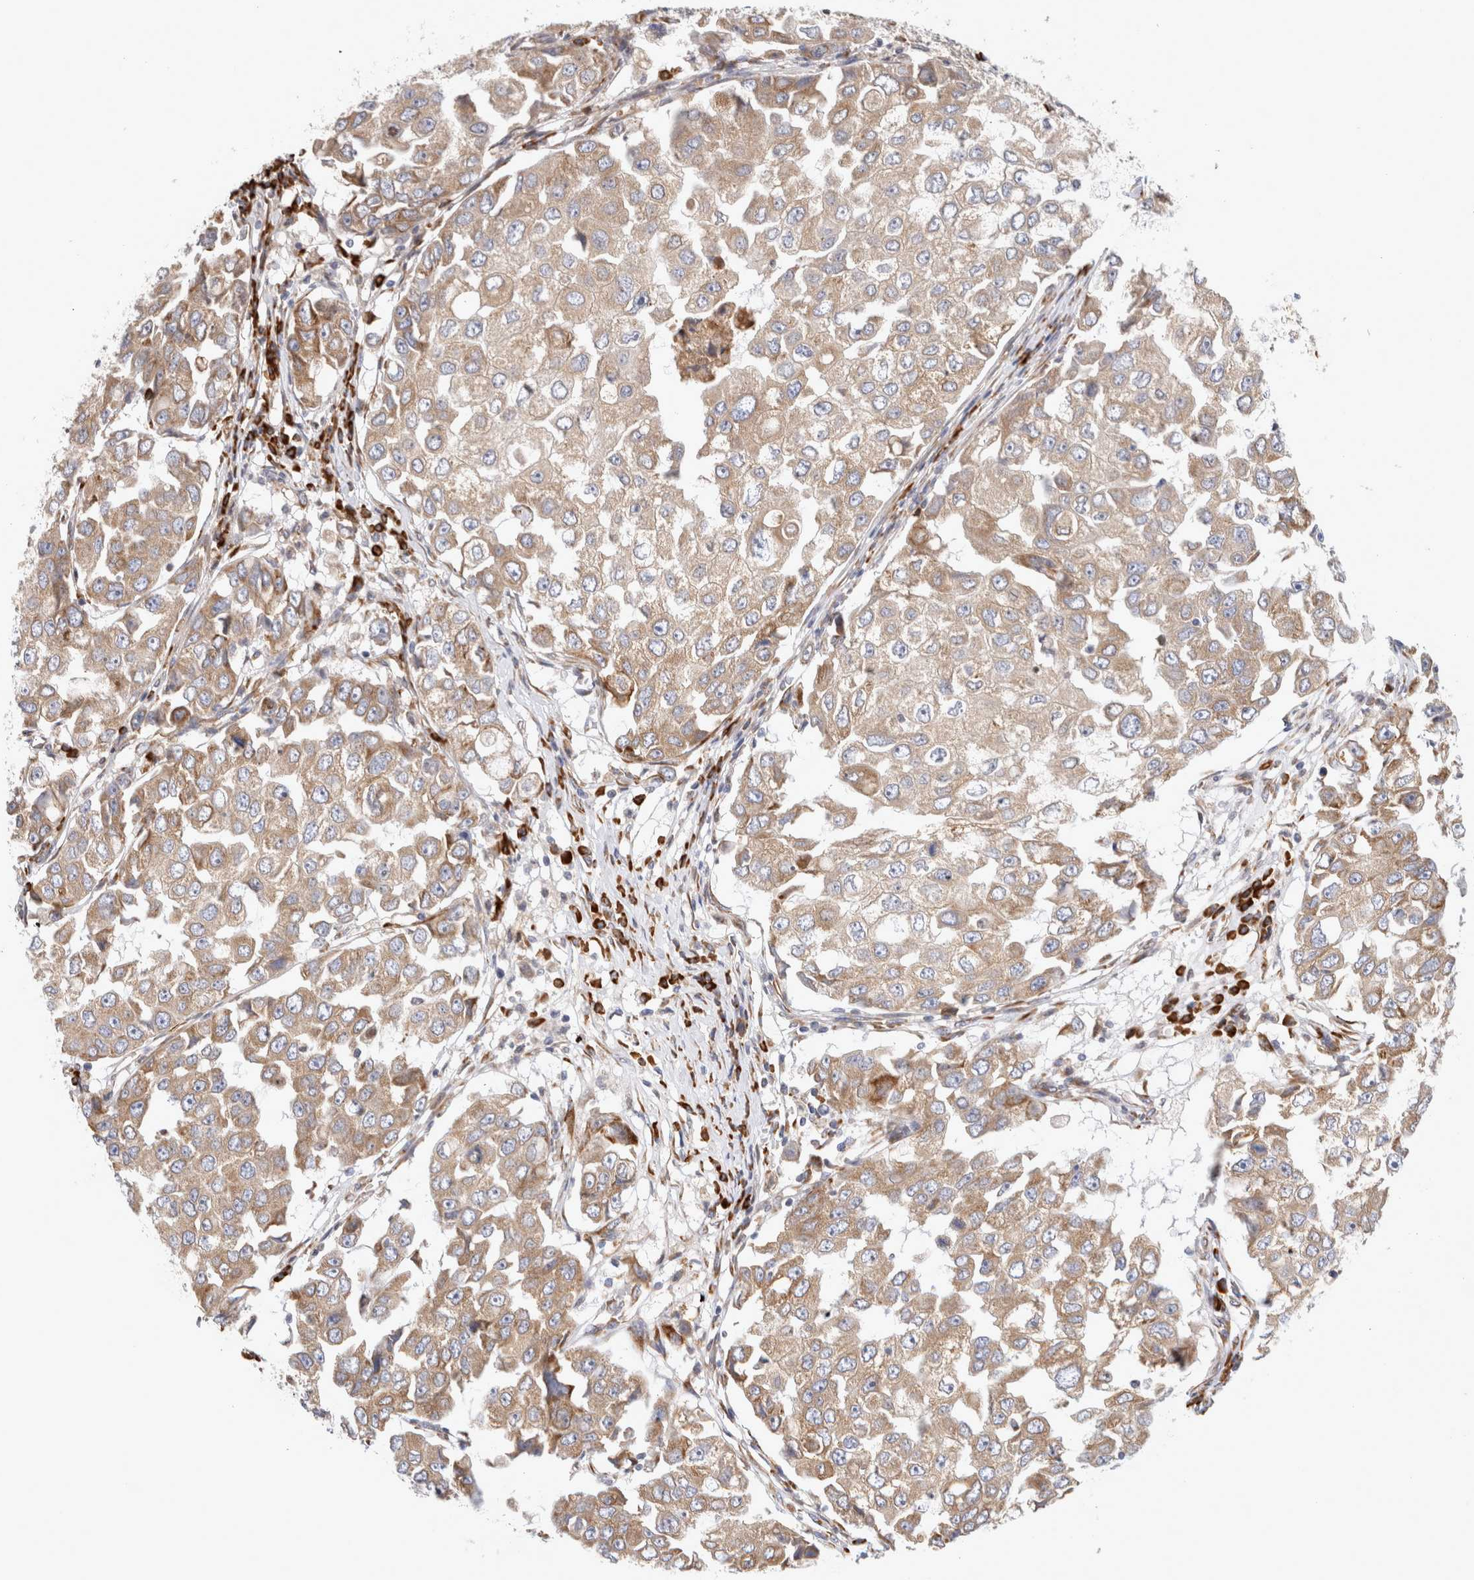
{"staining": {"intensity": "weak", "quantity": ">75%", "location": "cytoplasmic/membranous"}, "tissue": "breast cancer", "cell_type": "Tumor cells", "image_type": "cancer", "snomed": [{"axis": "morphology", "description": "Duct carcinoma"}, {"axis": "topography", "description": "Breast"}], "caption": "Immunohistochemical staining of breast cancer reveals low levels of weak cytoplasmic/membranous protein expression in about >75% of tumor cells.", "gene": "RPN2", "patient": {"sex": "female", "age": 27}}